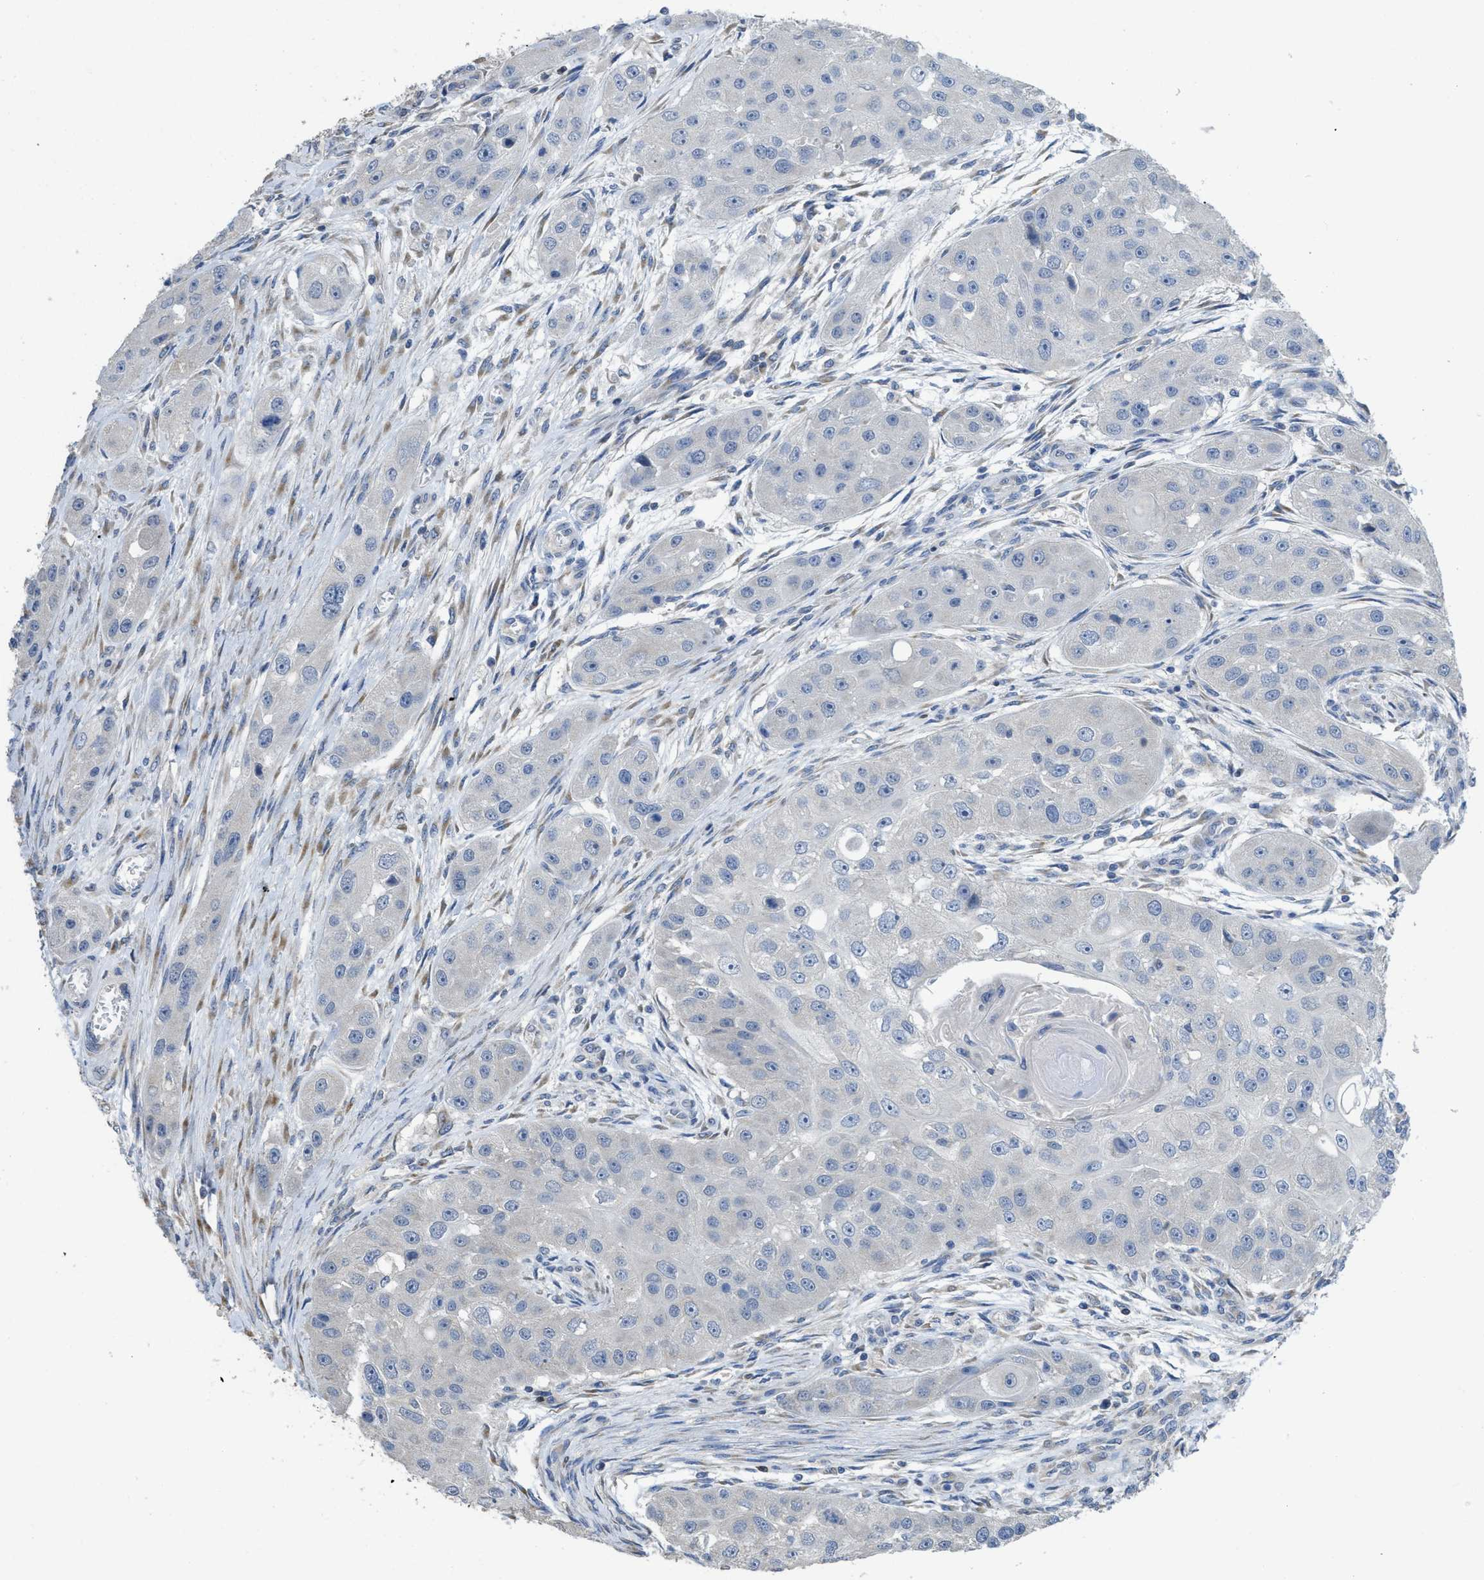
{"staining": {"intensity": "negative", "quantity": "none", "location": "none"}, "tissue": "head and neck cancer", "cell_type": "Tumor cells", "image_type": "cancer", "snomed": [{"axis": "morphology", "description": "Normal tissue, NOS"}, {"axis": "morphology", "description": "Squamous cell carcinoma, NOS"}, {"axis": "topography", "description": "Skeletal muscle"}, {"axis": "topography", "description": "Head-Neck"}], "caption": "Tumor cells are negative for protein expression in human head and neck squamous cell carcinoma.", "gene": "SFXN2", "patient": {"sex": "male", "age": 51}}